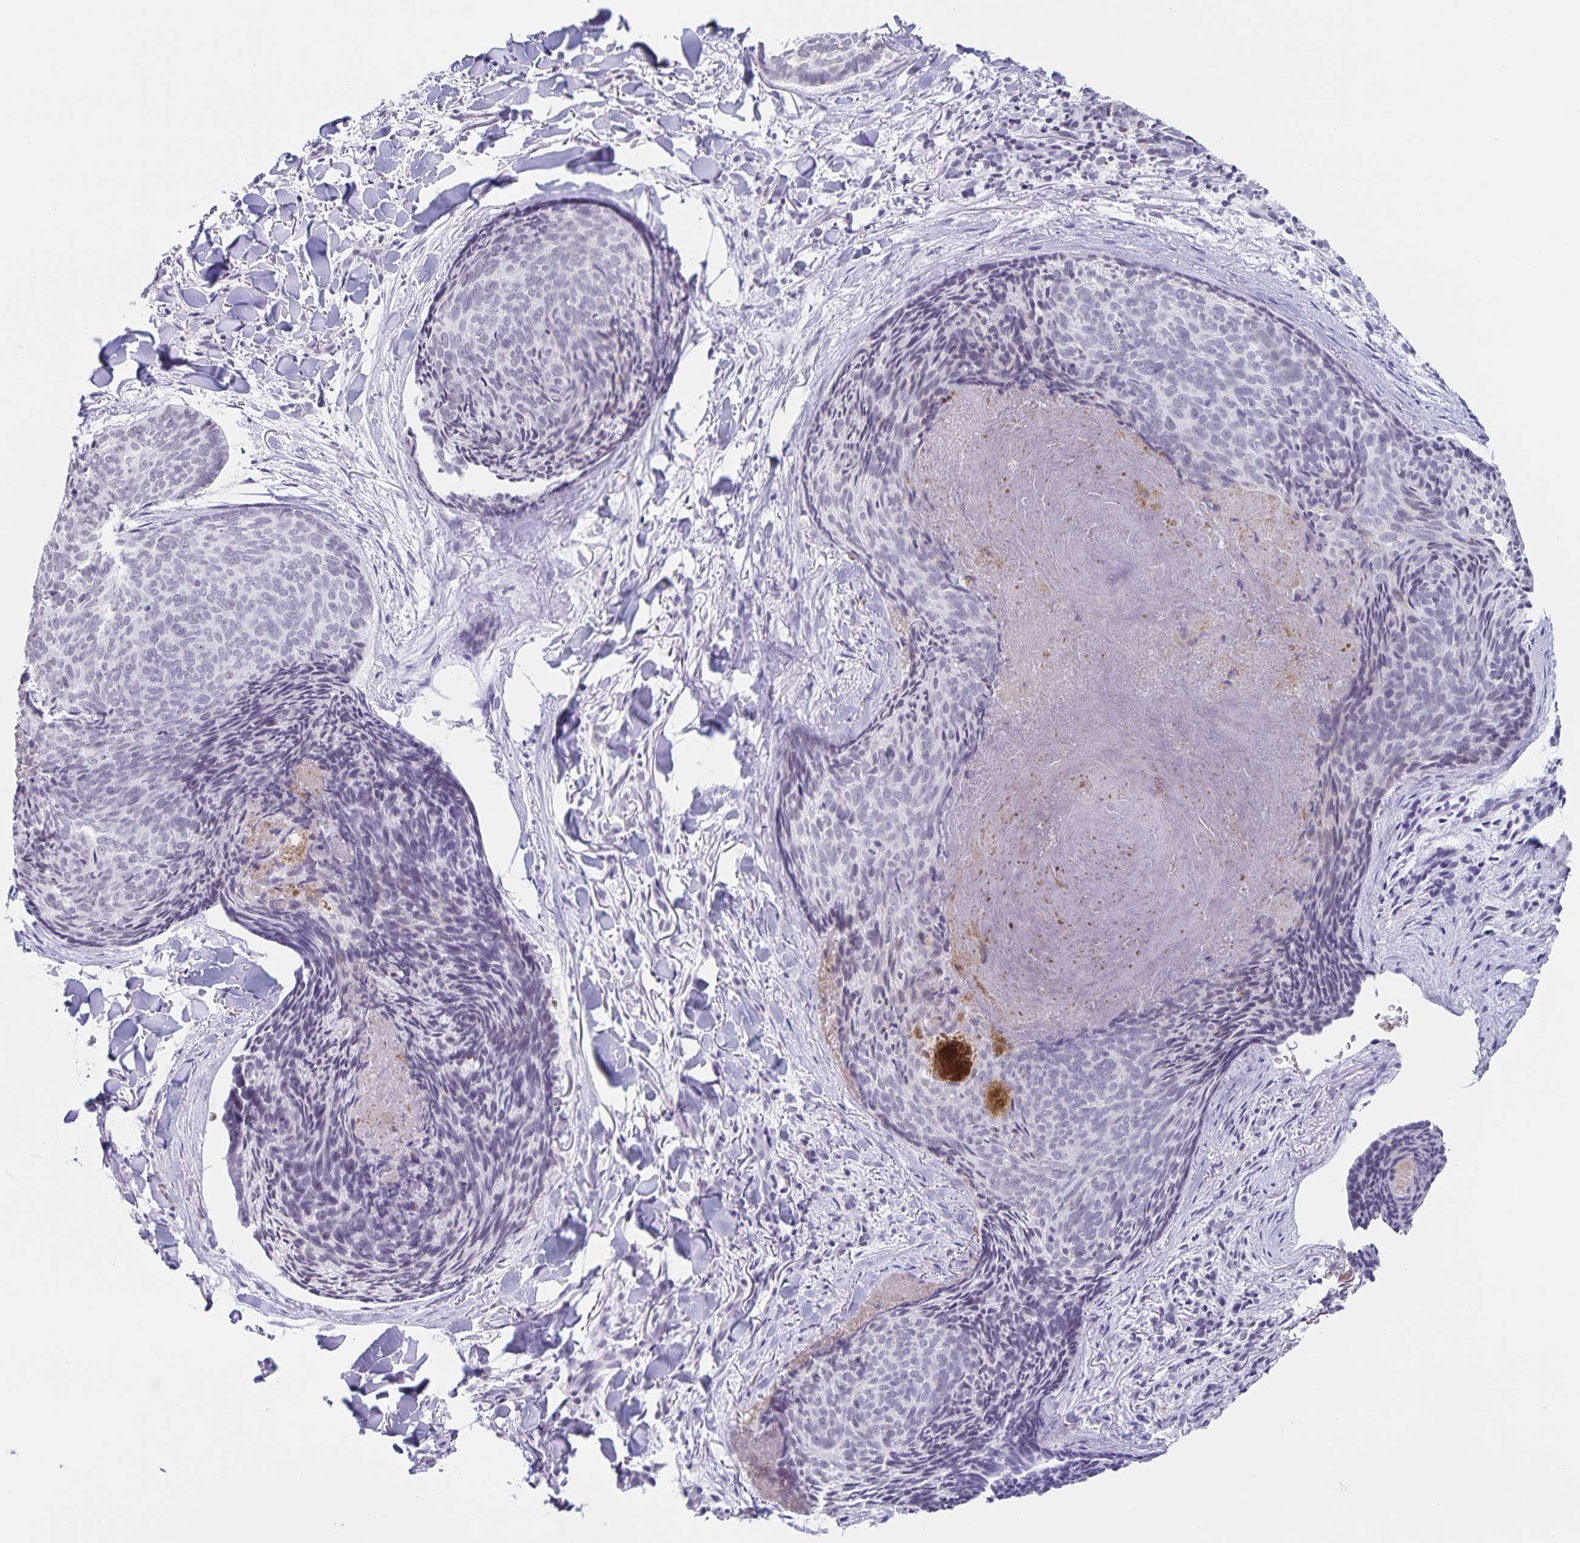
{"staining": {"intensity": "negative", "quantity": "none", "location": "none"}, "tissue": "skin cancer", "cell_type": "Tumor cells", "image_type": "cancer", "snomed": [{"axis": "morphology", "description": "Basal cell carcinoma"}, {"axis": "topography", "description": "Skin"}], "caption": "IHC histopathology image of human skin basal cell carcinoma stained for a protein (brown), which demonstrates no positivity in tumor cells.", "gene": "LCE6A", "patient": {"sex": "female", "age": 82}}